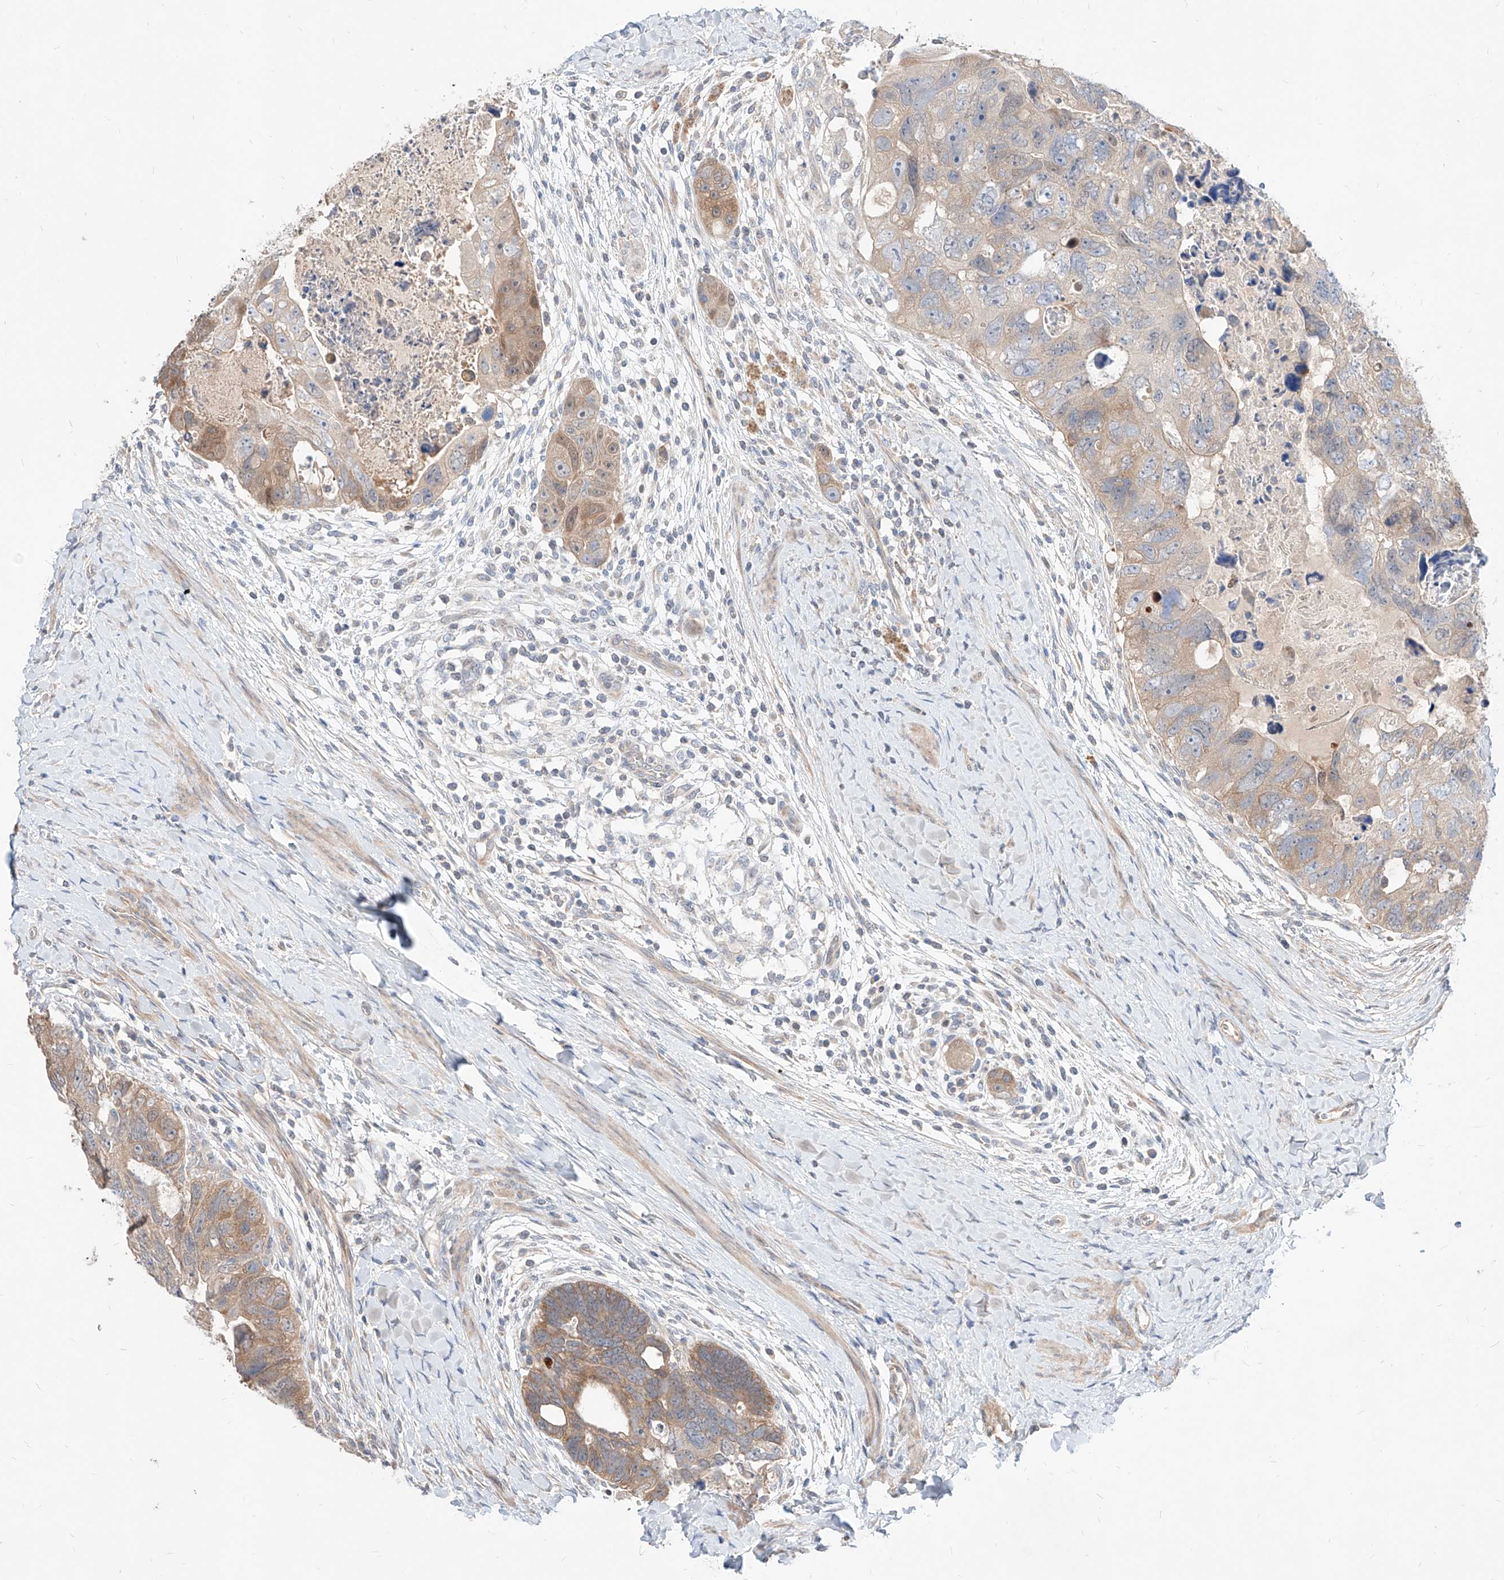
{"staining": {"intensity": "moderate", "quantity": "25%-75%", "location": "cytoplasmic/membranous"}, "tissue": "colorectal cancer", "cell_type": "Tumor cells", "image_type": "cancer", "snomed": [{"axis": "morphology", "description": "Adenocarcinoma, NOS"}, {"axis": "topography", "description": "Rectum"}], "caption": "Protein analysis of colorectal adenocarcinoma tissue shows moderate cytoplasmic/membranous positivity in about 25%-75% of tumor cells.", "gene": "TSNAX", "patient": {"sex": "male", "age": 59}}